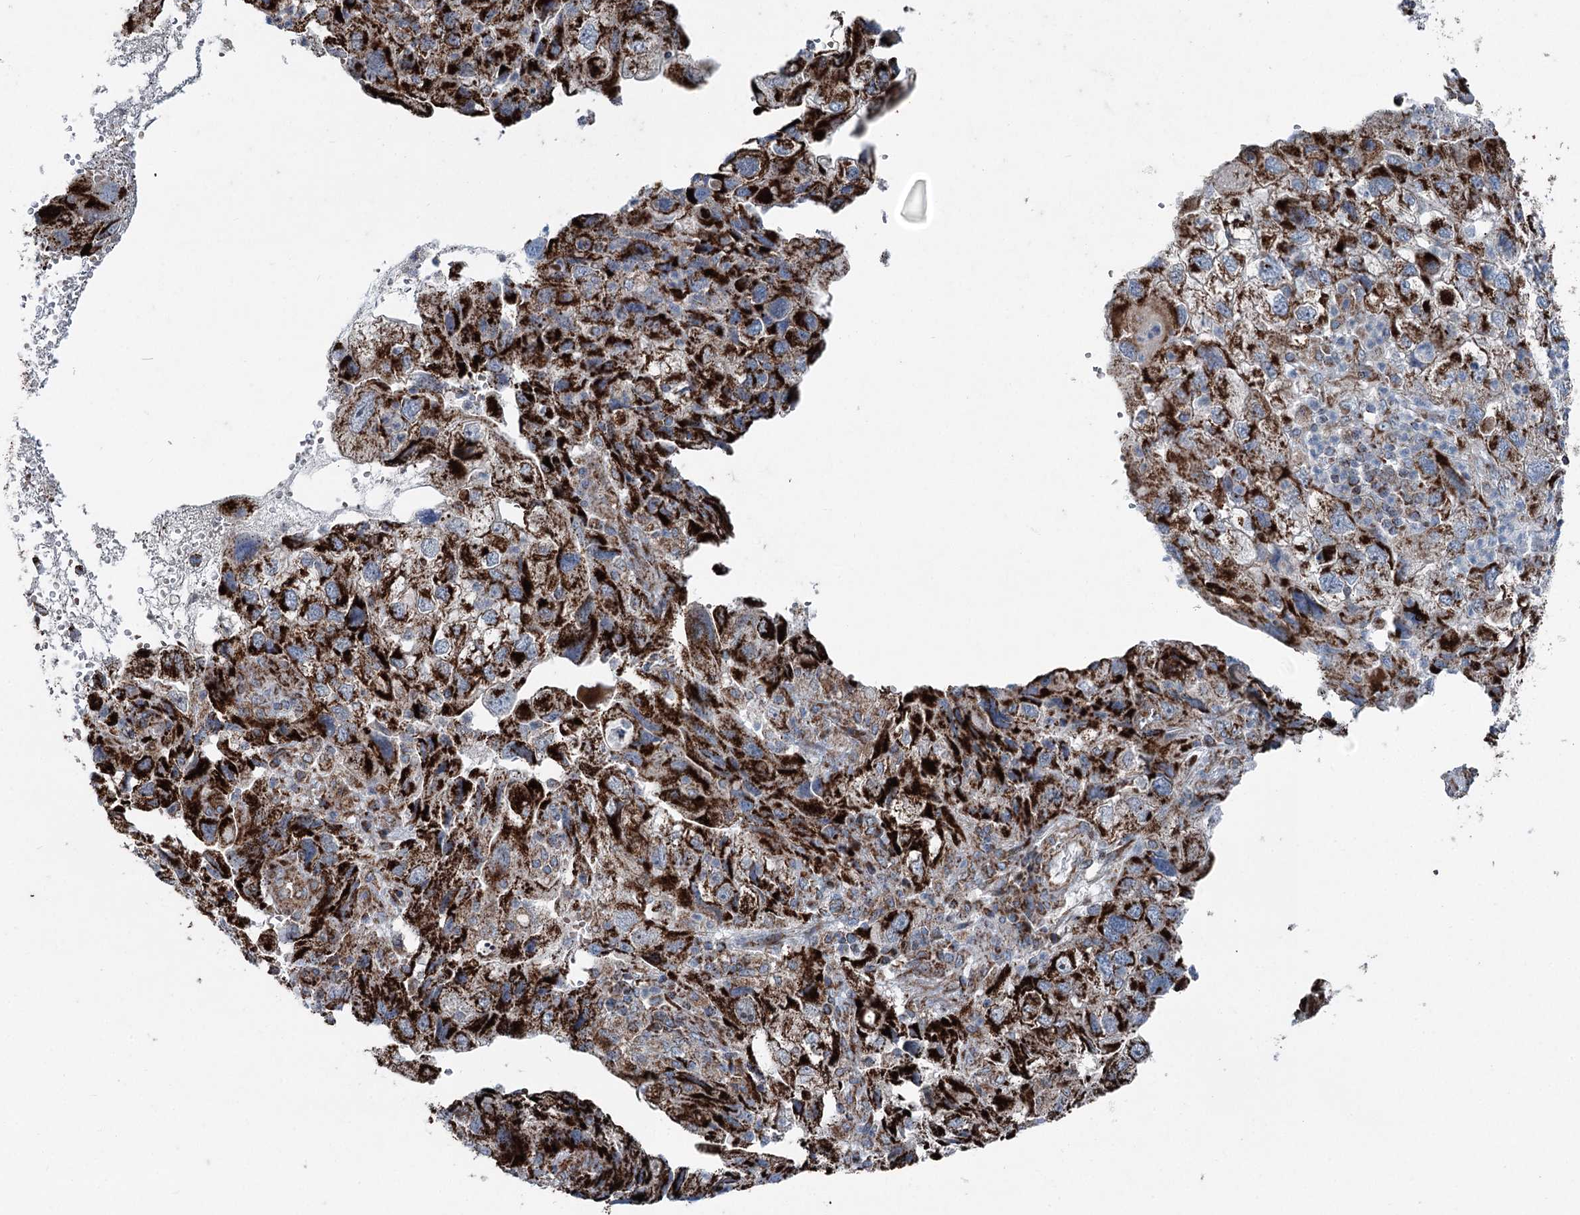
{"staining": {"intensity": "strong", "quantity": ">75%", "location": "cytoplasmic/membranous"}, "tissue": "endometrial cancer", "cell_type": "Tumor cells", "image_type": "cancer", "snomed": [{"axis": "morphology", "description": "Adenocarcinoma, NOS"}, {"axis": "topography", "description": "Endometrium"}], "caption": "The photomicrograph reveals immunohistochemical staining of endometrial adenocarcinoma. There is strong cytoplasmic/membranous expression is identified in approximately >75% of tumor cells.", "gene": "UCN3", "patient": {"sex": "female", "age": 49}}